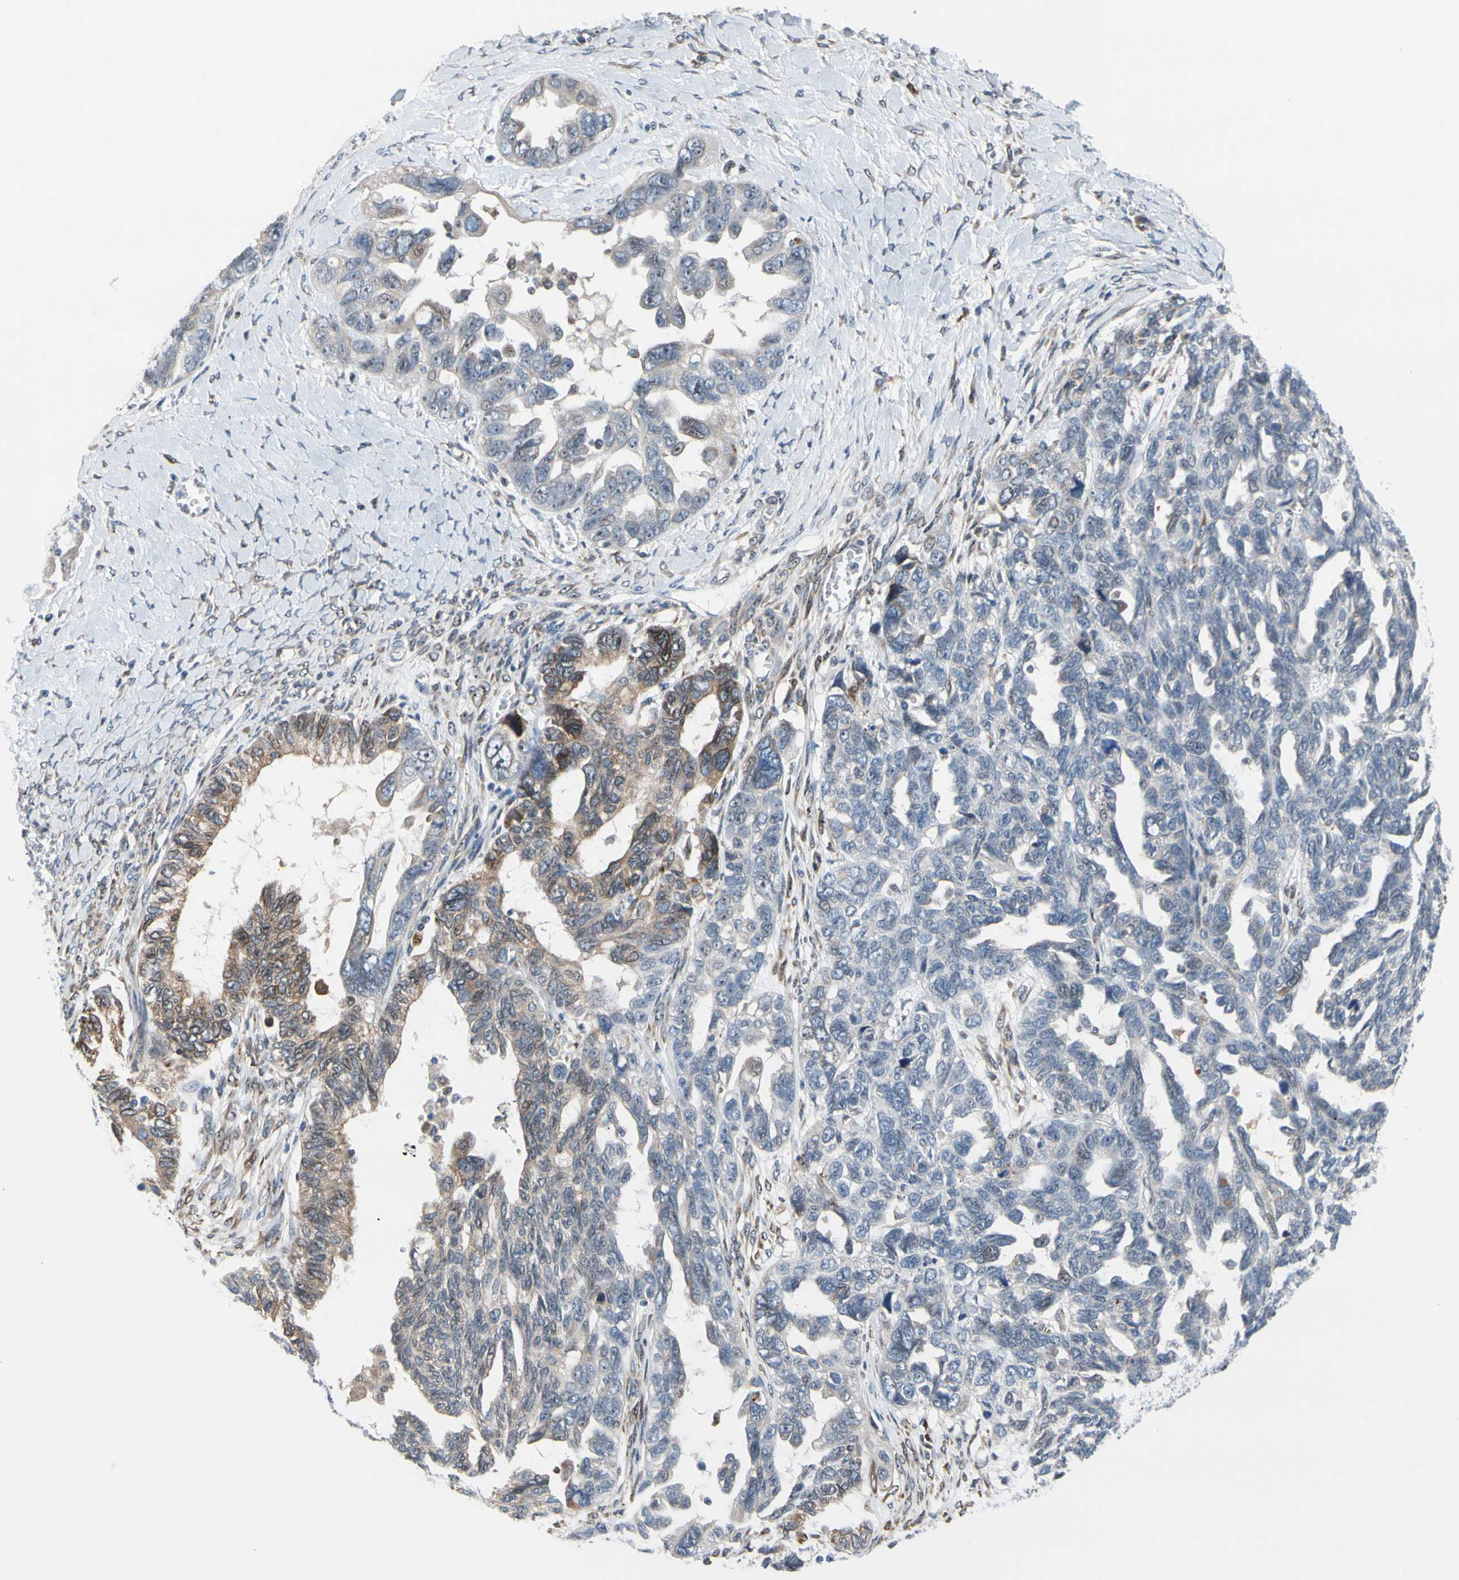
{"staining": {"intensity": "weak", "quantity": "25%-75%", "location": "cytoplasmic/membranous"}, "tissue": "ovarian cancer", "cell_type": "Tumor cells", "image_type": "cancer", "snomed": [{"axis": "morphology", "description": "Cystadenocarcinoma, serous, NOS"}, {"axis": "topography", "description": "Ovary"}], "caption": "Brown immunohistochemical staining in human serous cystadenocarcinoma (ovarian) exhibits weak cytoplasmic/membranous staining in approximately 25%-75% of tumor cells. The staining is performed using DAB brown chromogen to label protein expression. The nuclei are counter-stained blue using hematoxylin.", "gene": "TMED7", "patient": {"sex": "female", "age": 79}}